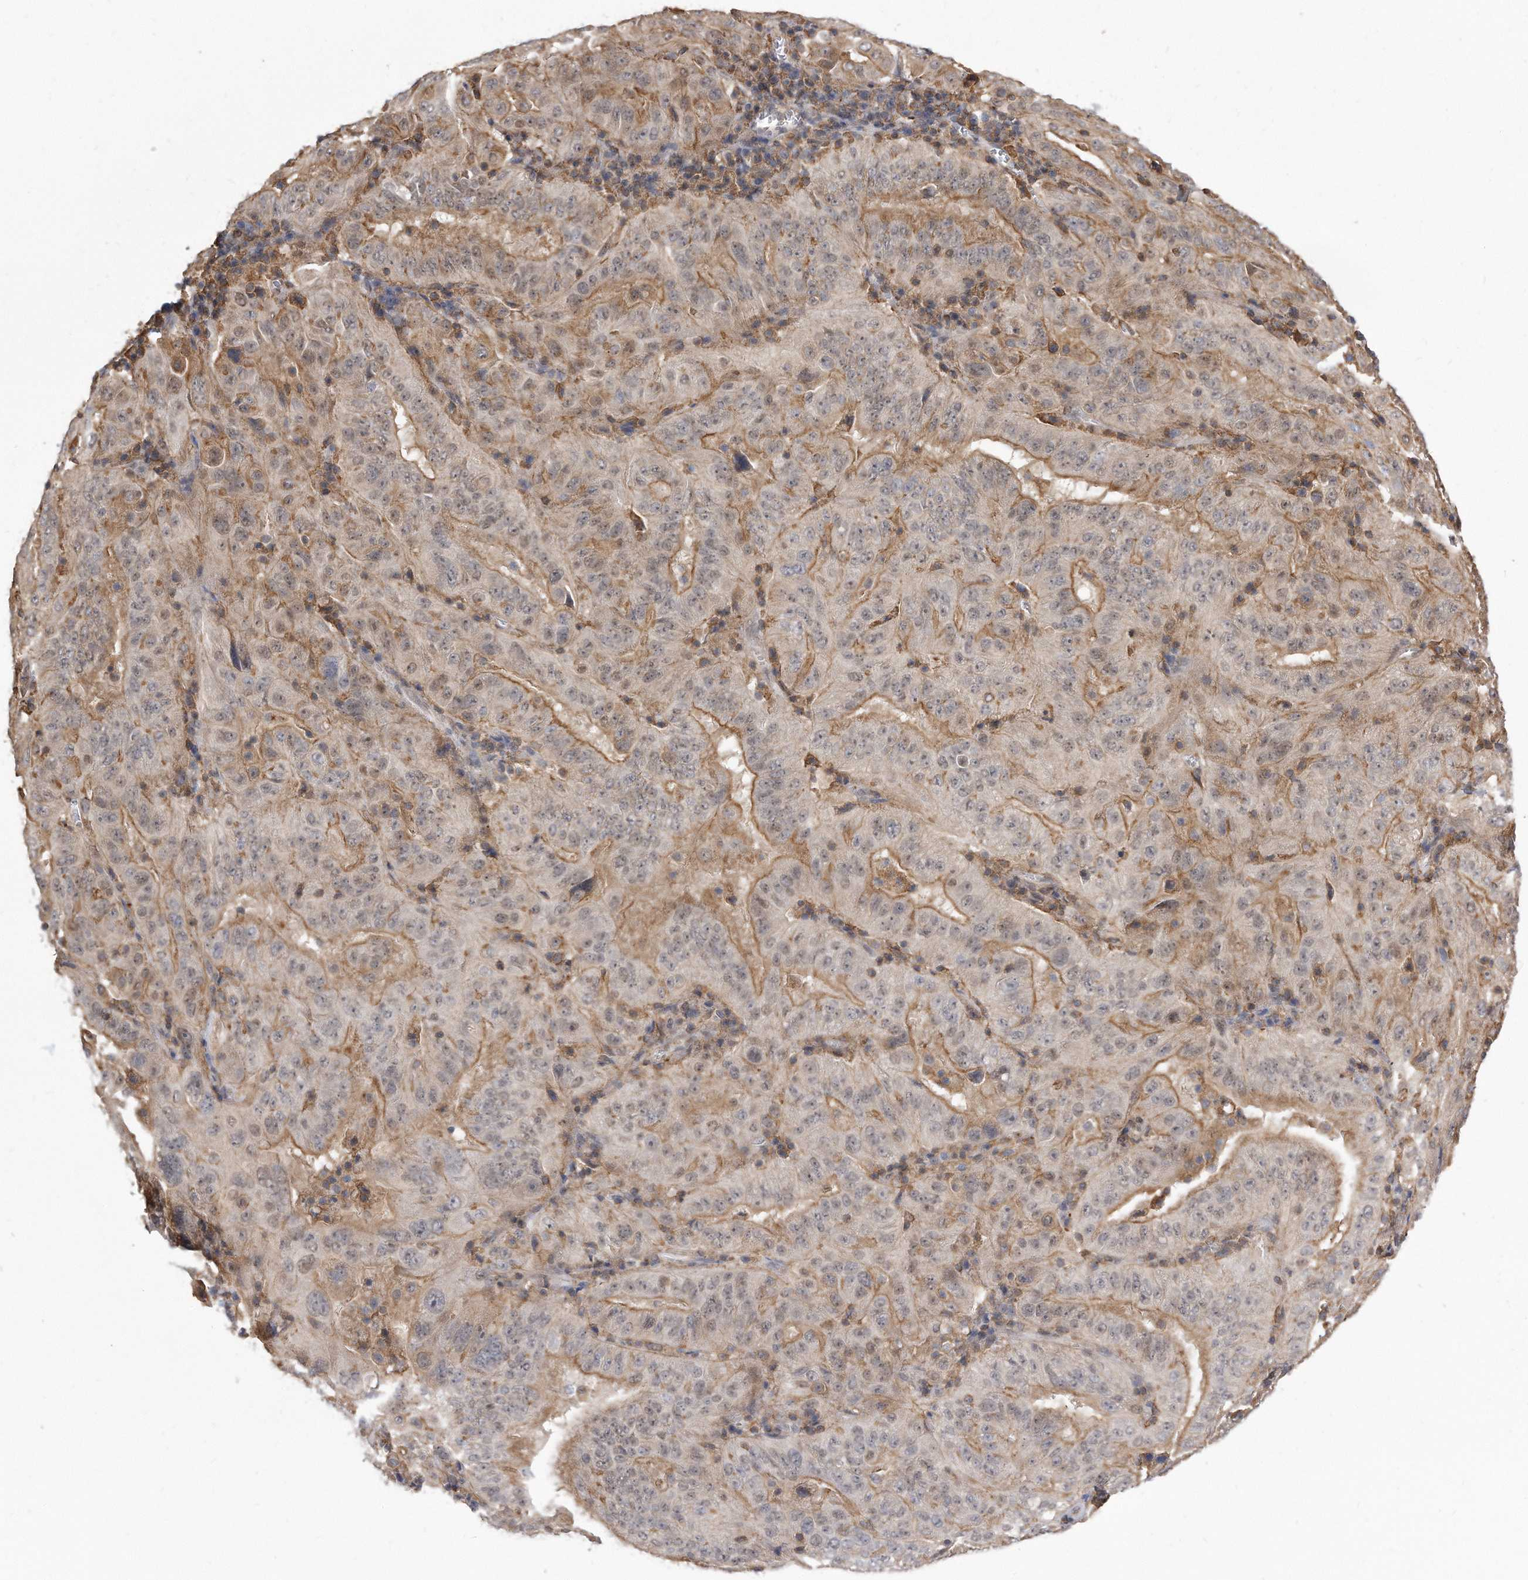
{"staining": {"intensity": "moderate", "quantity": "25%-75%", "location": "cytoplasmic/membranous,nuclear"}, "tissue": "pancreatic cancer", "cell_type": "Tumor cells", "image_type": "cancer", "snomed": [{"axis": "morphology", "description": "Adenocarcinoma, NOS"}, {"axis": "topography", "description": "Pancreas"}], "caption": "Pancreatic adenocarcinoma was stained to show a protein in brown. There is medium levels of moderate cytoplasmic/membranous and nuclear expression in about 25%-75% of tumor cells. (Brightfield microscopy of DAB IHC at high magnification).", "gene": "TCP1", "patient": {"sex": "male", "age": 63}}